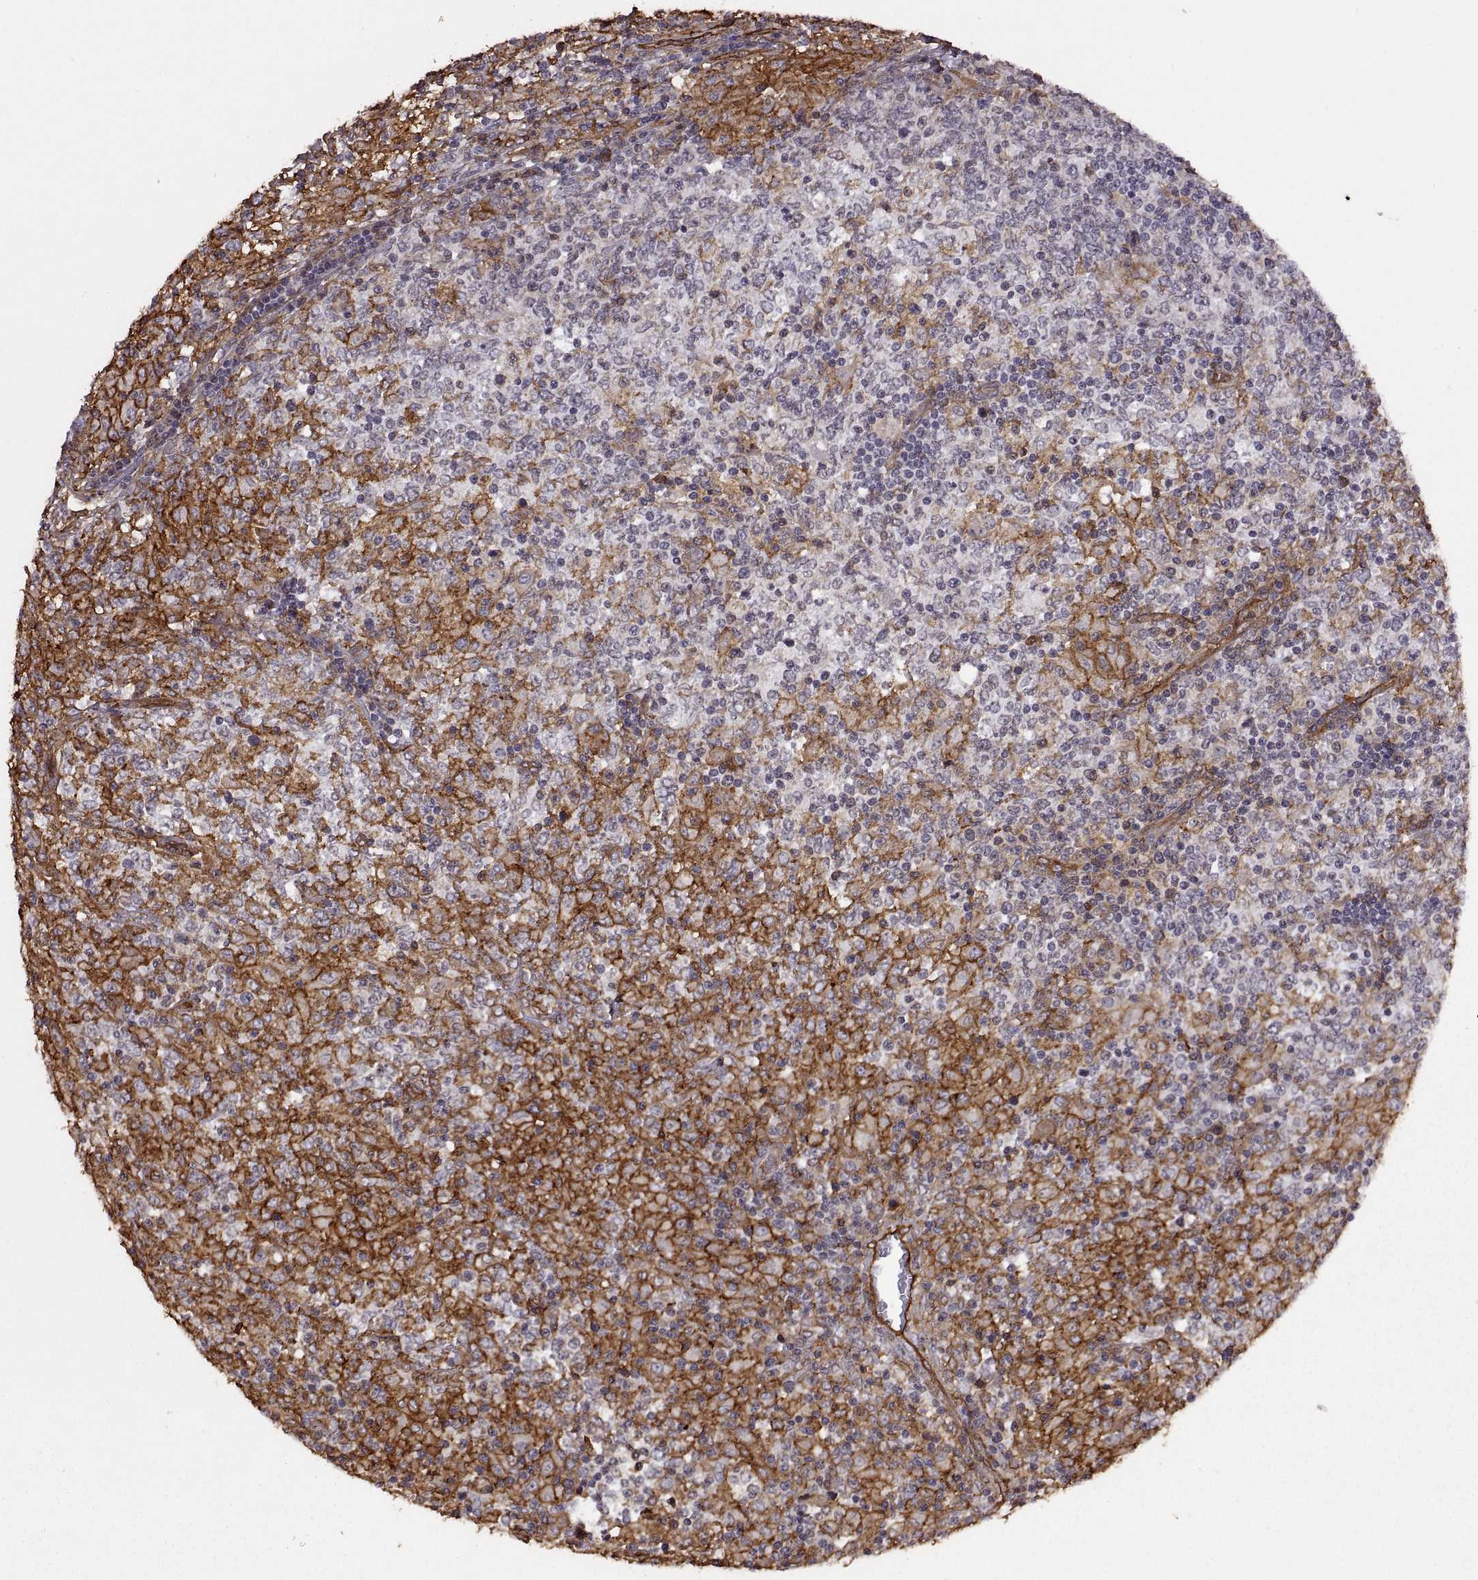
{"staining": {"intensity": "negative", "quantity": "none", "location": "none"}, "tissue": "lymphoma", "cell_type": "Tumor cells", "image_type": "cancer", "snomed": [{"axis": "morphology", "description": "Malignant lymphoma, non-Hodgkin's type, High grade"}, {"axis": "topography", "description": "Lymph node"}], "caption": "Immunohistochemistry of lymphoma displays no staining in tumor cells.", "gene": "S100A10", "patient": {"sex": "female", "age": 84}}